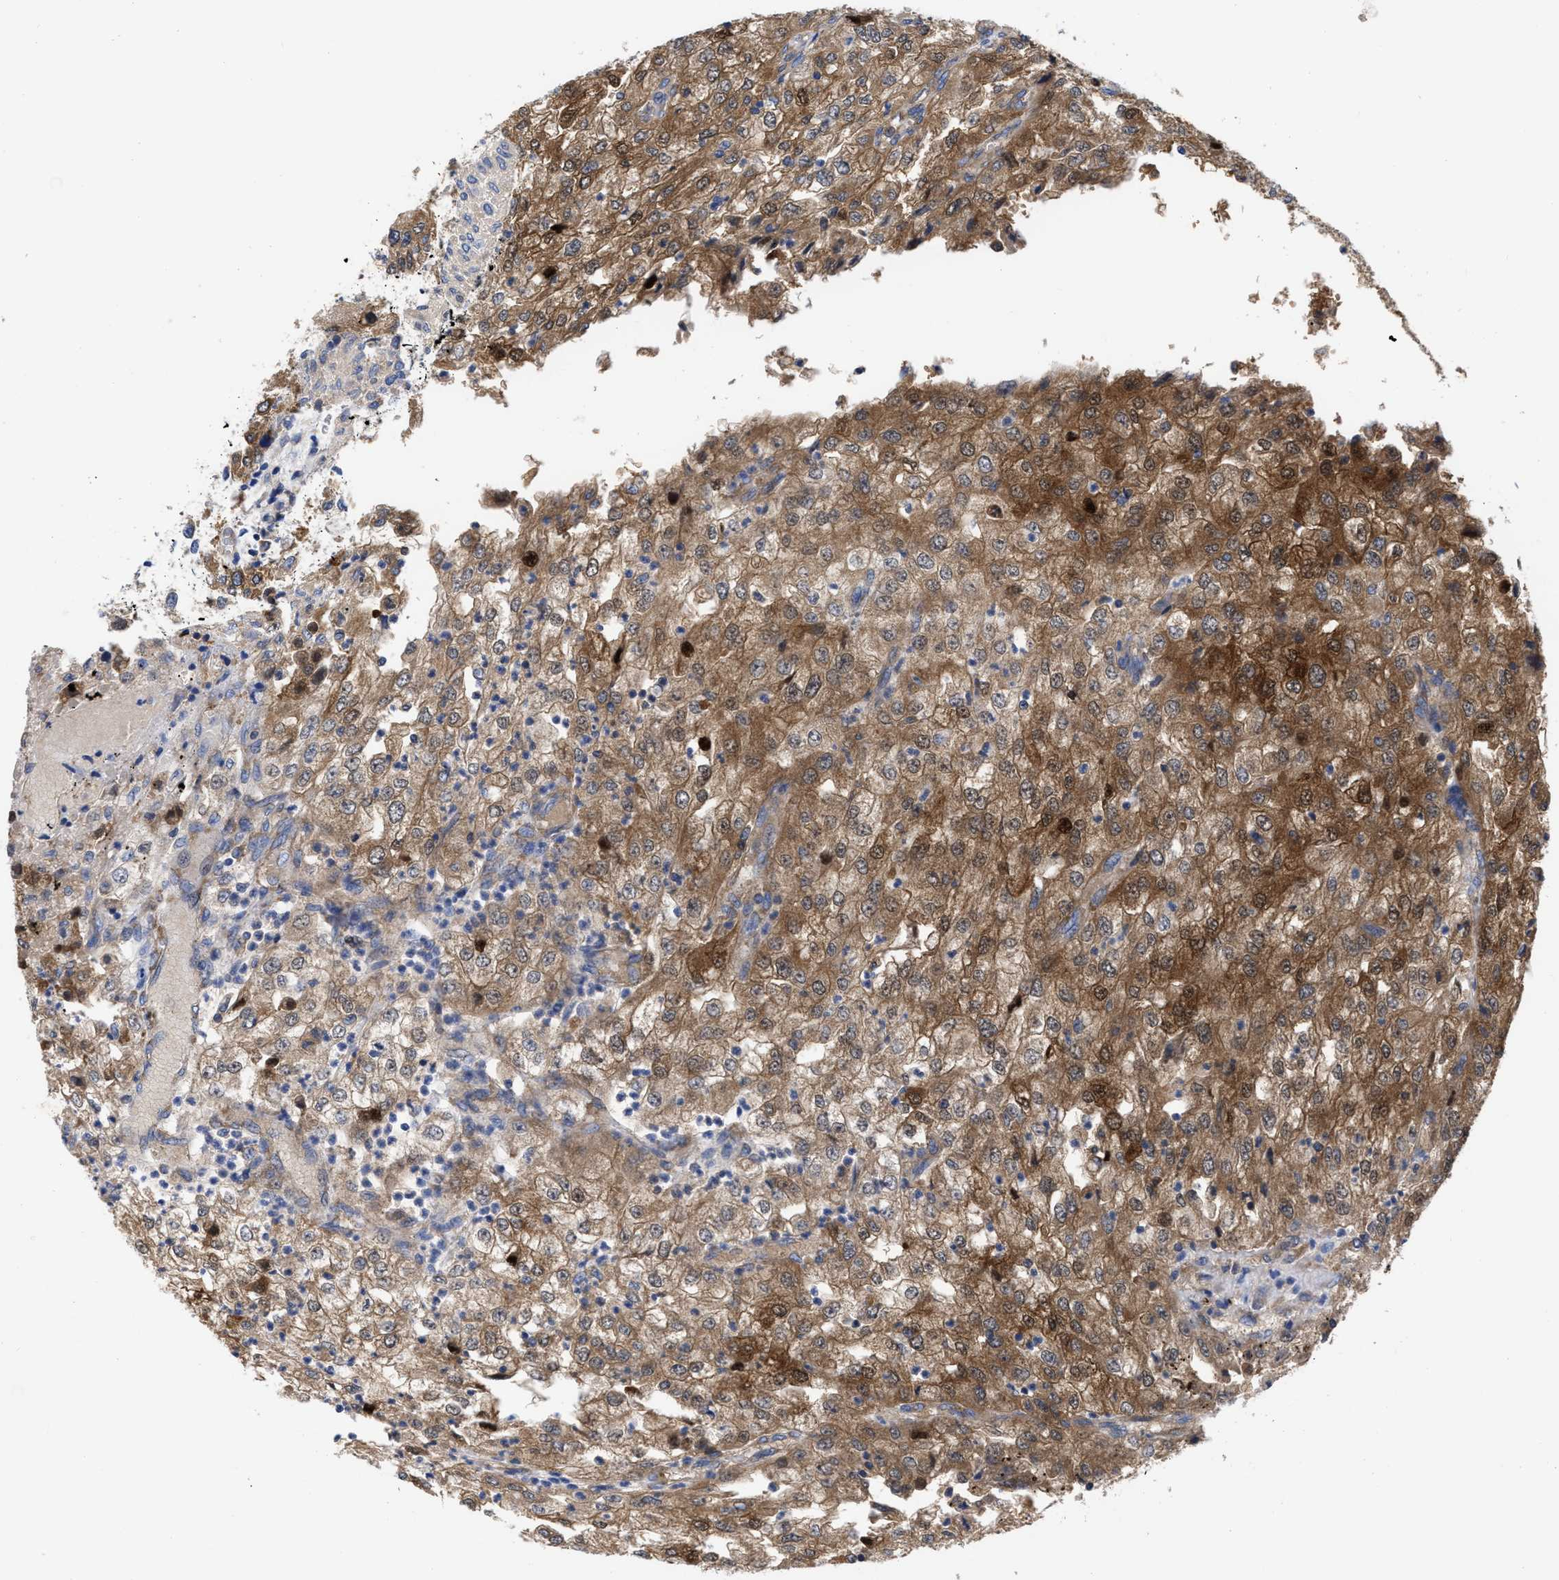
{"staining": {"intensity": "moderate", "quantity": ">75%", "location": "cytoplasmic/membranous"}, "tissue": "renal cancer", "cell_type": "Tumor cells", "image_type": "cancer", "snomed": [{"axis": "morphology", "description": "Adenocarcinoma, NOS"}, {"axis": "topography", "description": "Kidney"}], "caption": "A photomicrograph of human adenocarcinoma (renal) stained for a protein reveals moderate cytoplasmic/membranous brown staining in tumor cells.", "gene": "RBKS", "patient": {"sex": "female", "age": 54}}